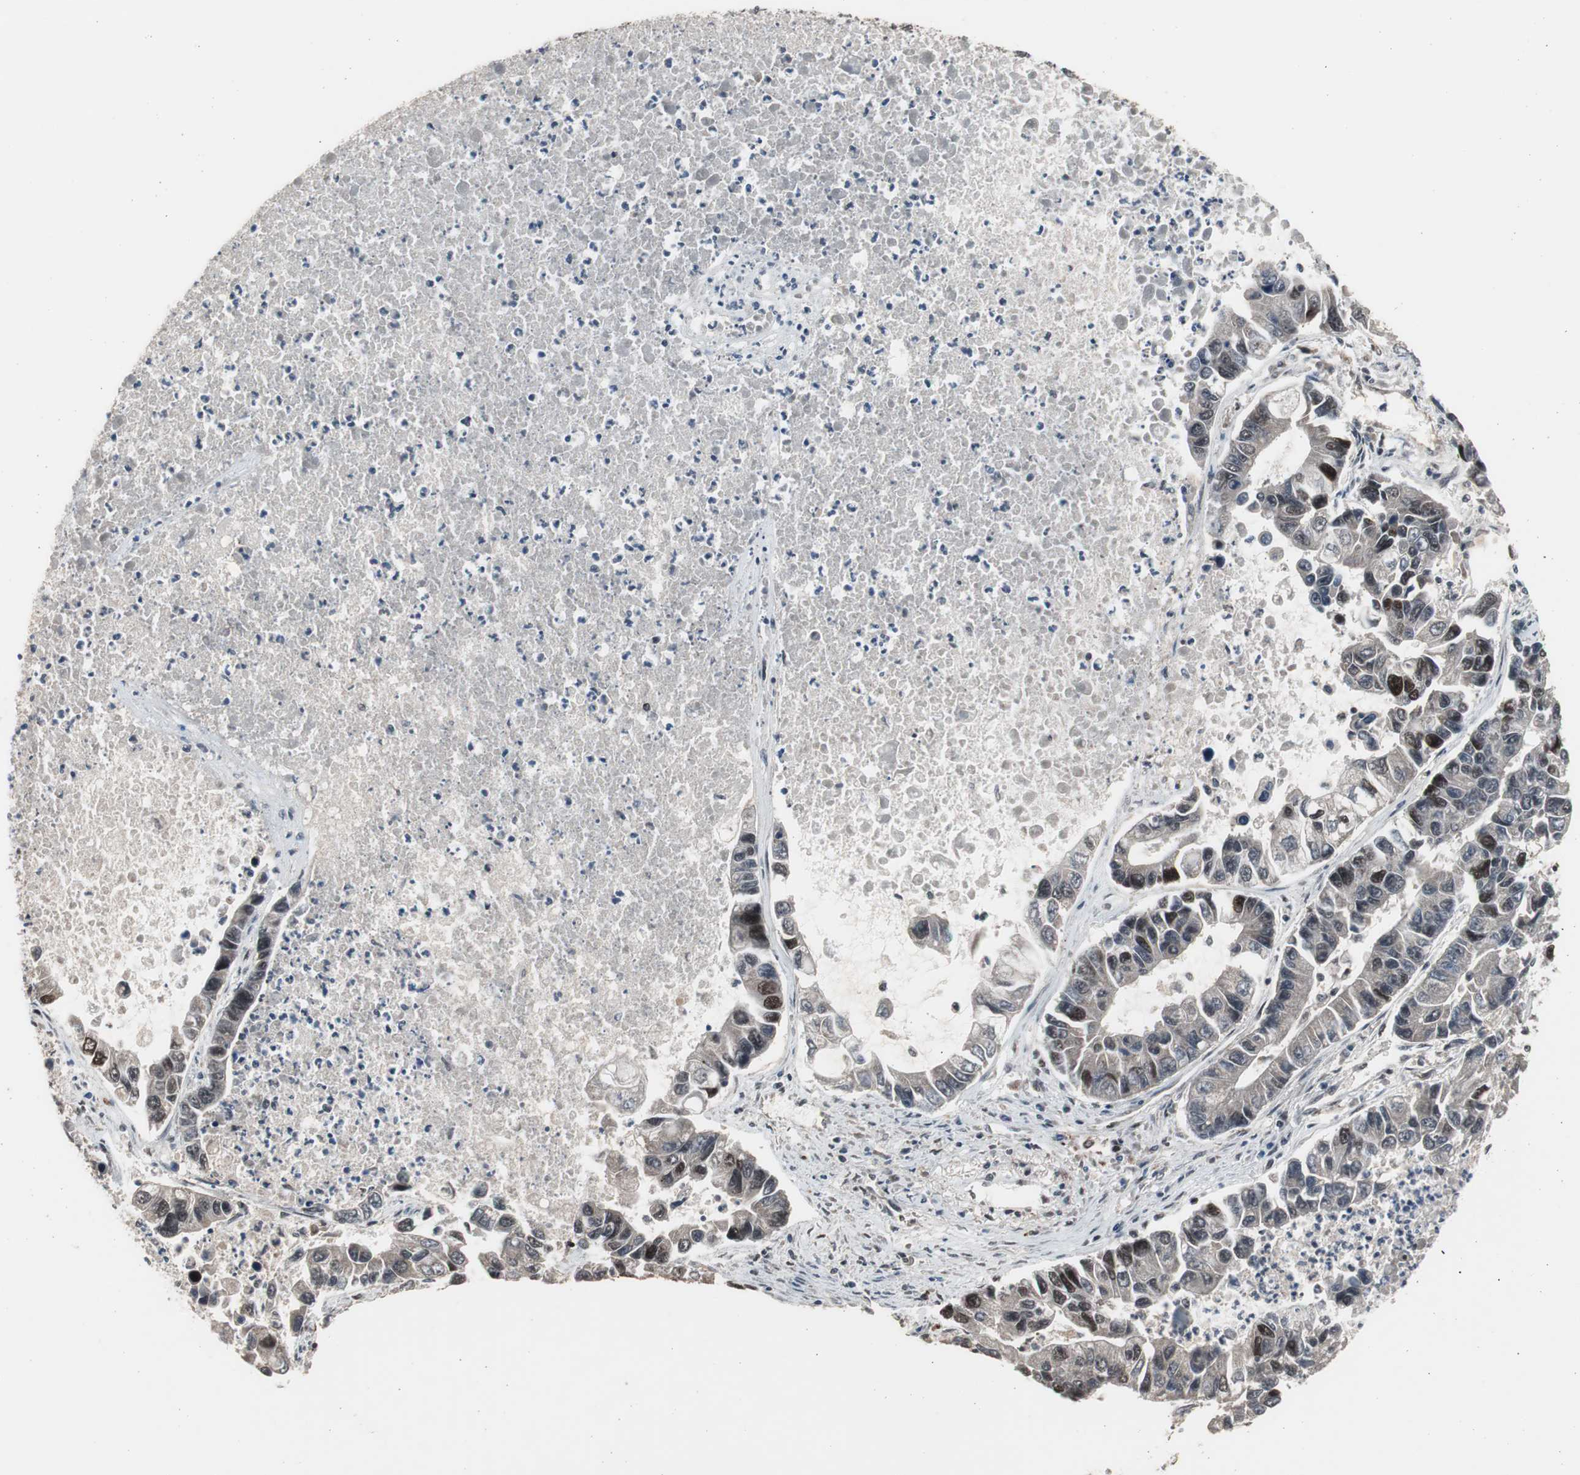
{"staining": {"intensity": "strong", "quantity": "25%-75%", "location": "nuclear"}, "tissue": "lung cancer", "cell_type": "Tumor cells", "image_type": "cancer", "snomed": [{"axis": "morphology", "description": "Adenocarcinoma, NOS"}, {"axis": "topography", "description": "Lung"}], "caption": "Protein staining by IHC reveals strong nuclear positivity in approximately 25%-75% of tumor cells in lung cancer (adenocarcinoma). (Stains: DAB in brown, nuclei in blue, Microscopy: brightfield microscopy at high magnification).", "gene": "RPA1", "patient": {"sex": "female", "age": 51}}